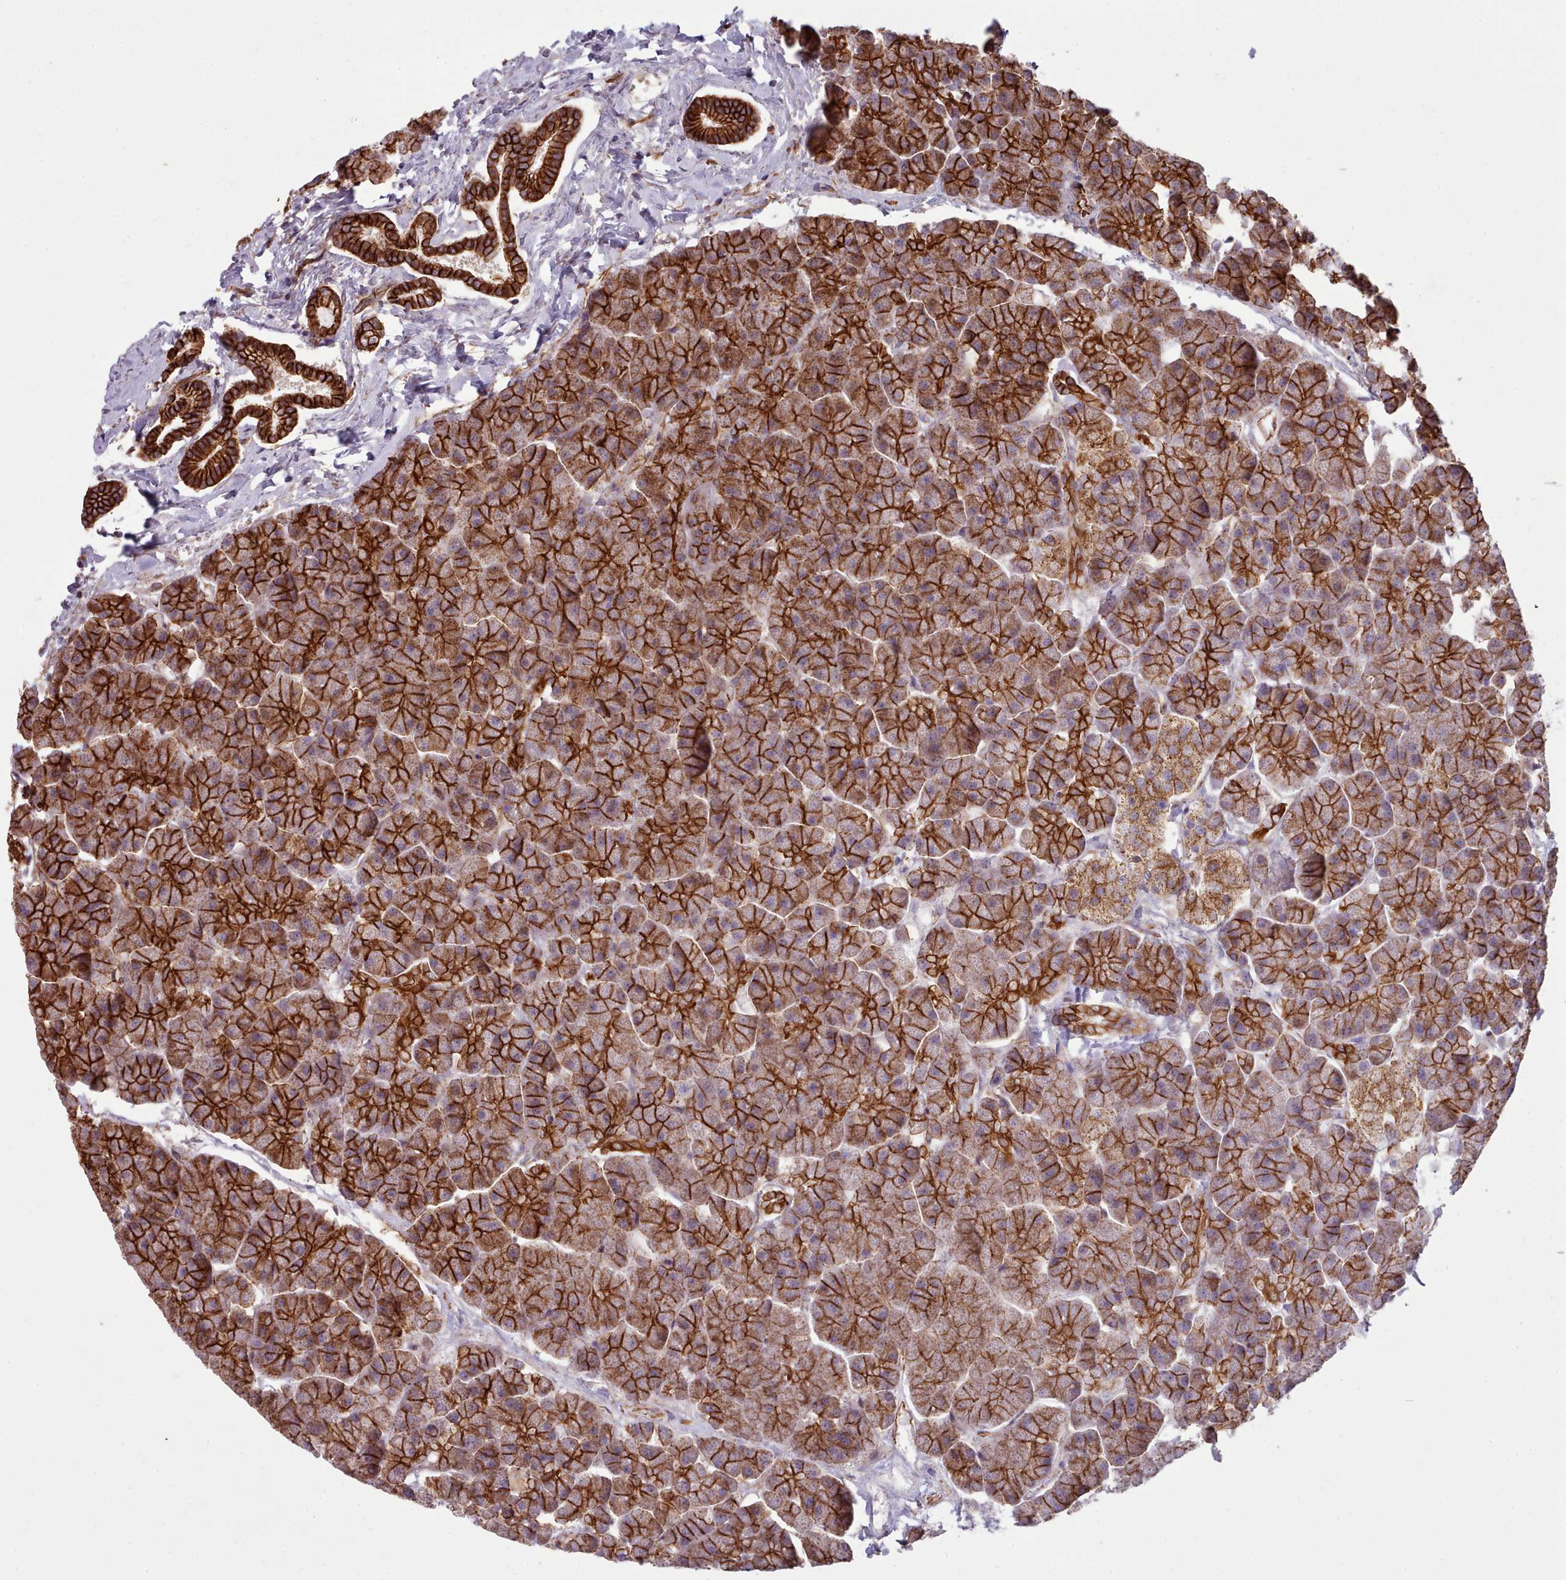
{"staining": {"intensity": "strong", "quantity": ">75%", "location": "cytoplasmic/membranous"}, "tissue": "pancreas", "cell_type": "Exocrine glandular cells", "image_type": "normal", "snomed": [{"axis": "morphology", "description": "Normal tissue, NOS"}, {"axis": "topography", "description": "Pancreas"}, {"axis": "topography", "description": "Peripheral nerve tissue"}], "caption": "Immunohistochemical staining of normal human pancreas shows >75% levels of strong cytoplasmic/membranous protein positivity in about >75% of exocrine glandular cells.", "gene": "MRPL46", "patient": {"sex": "male", "age": 54}}